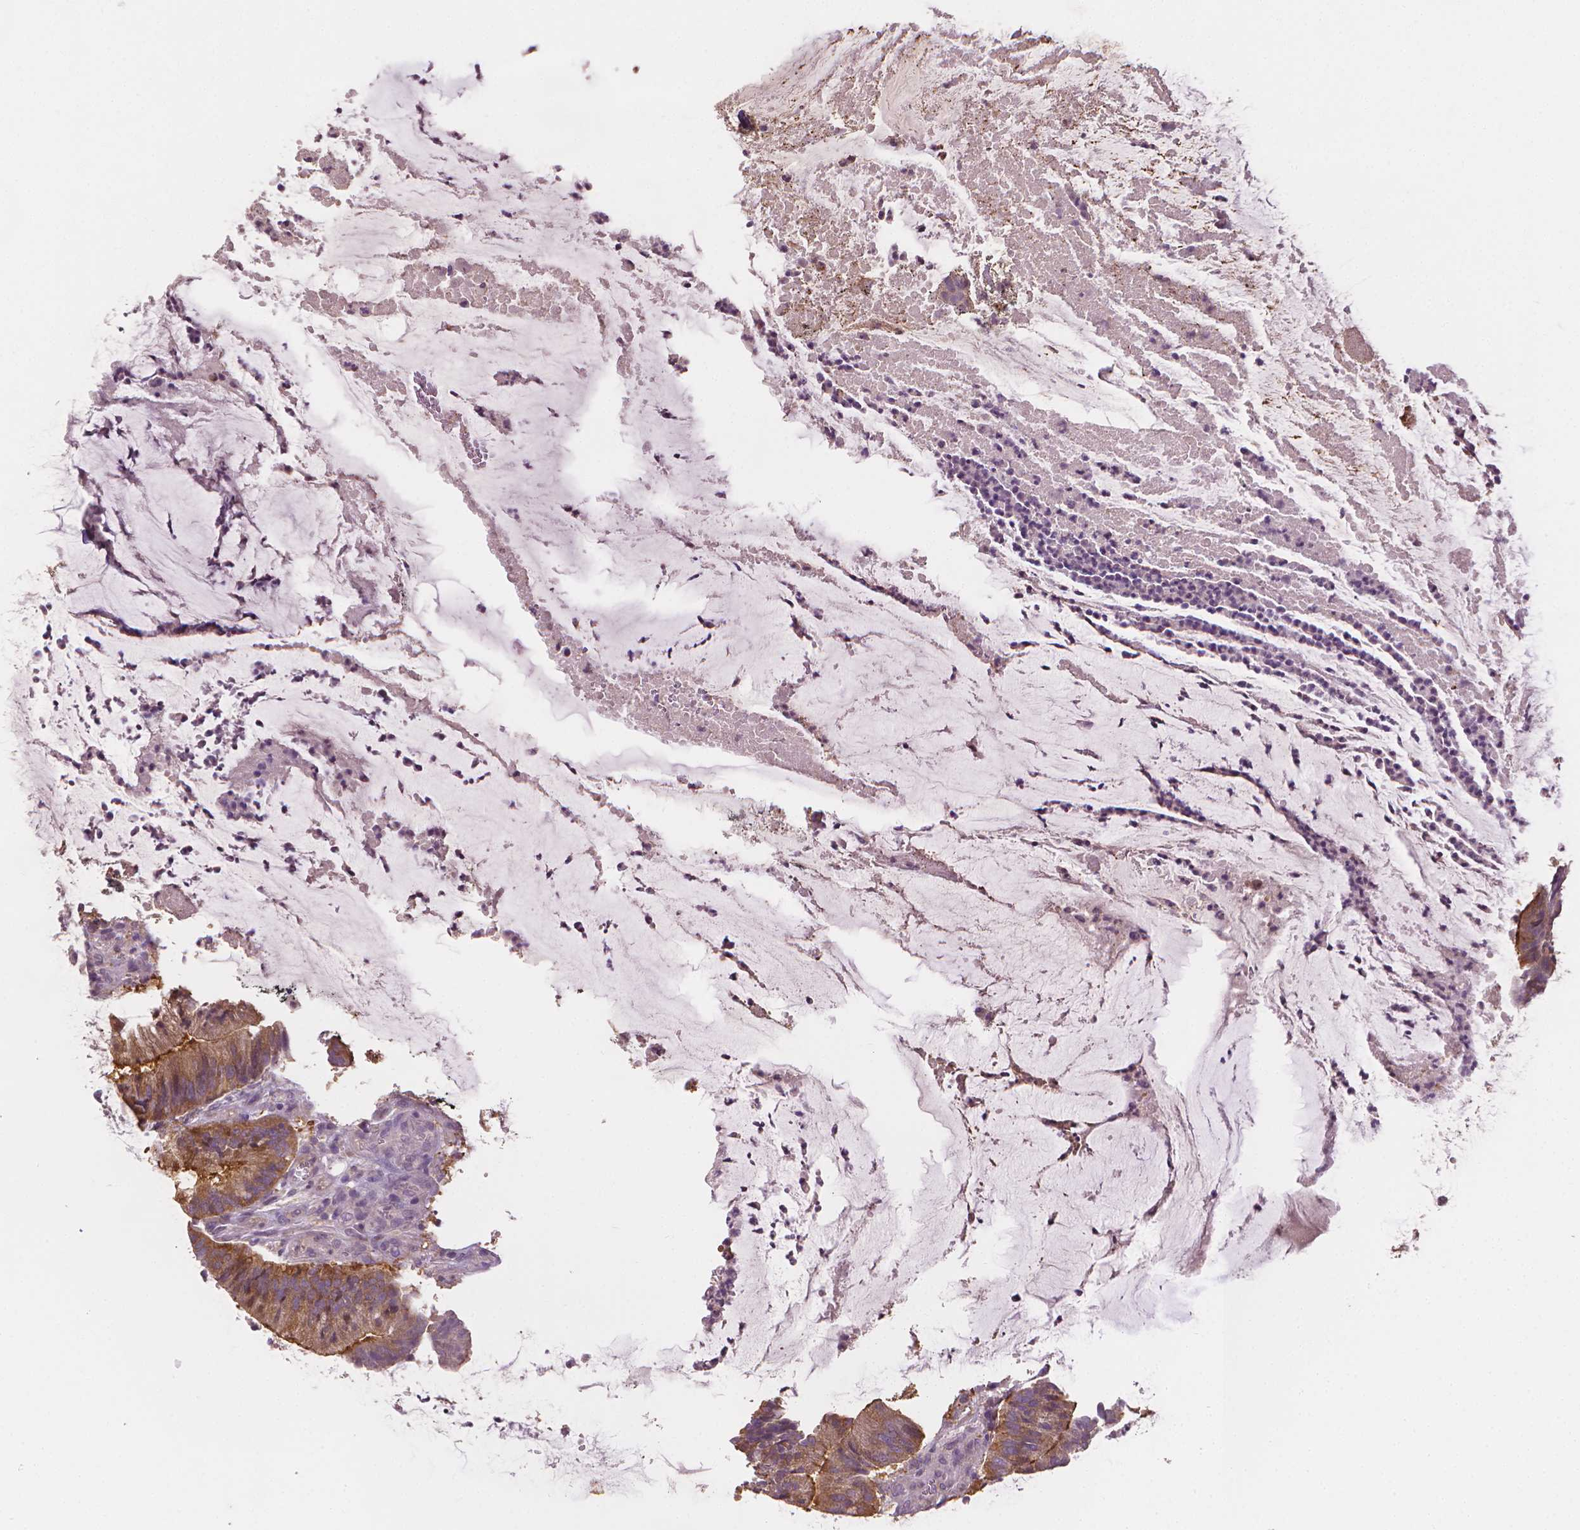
{"staining": {"intensity": "moderate", "quantity": ">75%", "location": "cytoplasmic/membranous"}, "tissue": "colorectal cancer", "cell_type": "Tumor cells", "image_type": "cancer", "snomed": [{"axis": "morphology", "description": "Adenocarcinoma, NOS"}, {"axis": "topography", "description": "Colon"}], "caption": "High-power microscopy captured an immunohistochemistry (IHC) micrograph of colorectal cancer, revealing moderate cytoplasmic/membranous positivity in approximately >75% of tumor cells.", "gene": "FASN", "patient": {"sex": "female", "age": 43}}